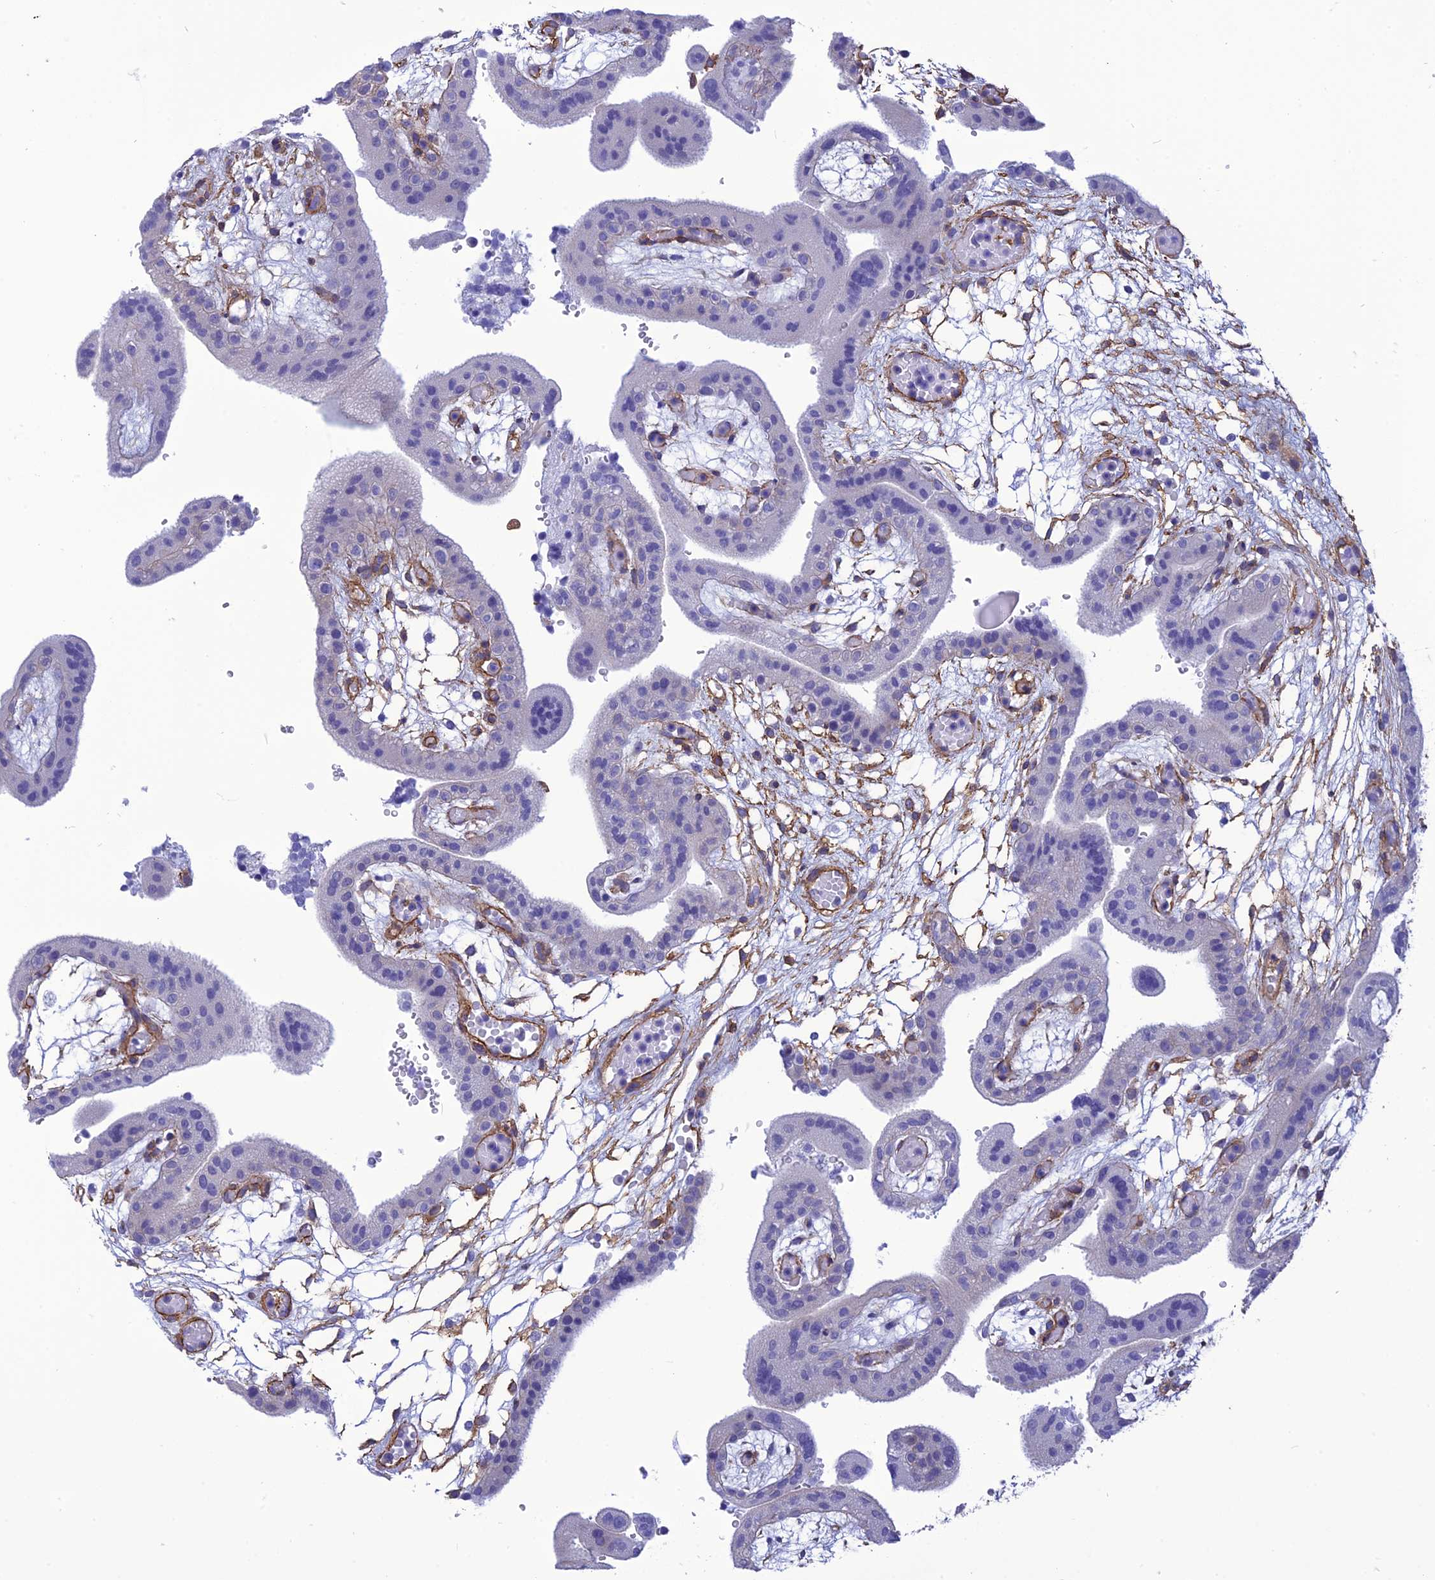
{"staining": {"intensity": "negative", "quantity": "none", "location": "none"}, "tissue": "placenta", "cell_type": "Trophoblastic cells", "image_type": "normal", "snomed": [{"axis": "morphology", "description": "Normal tissue, NOS"}, {"axis": "topography", "description": "Placenta"}], "caption": "Micrograph shows no protein staining in trophoblastic cells of normal placenta.", "gene": "NKD1", "patient": {"sex": "female", "age": 18}}